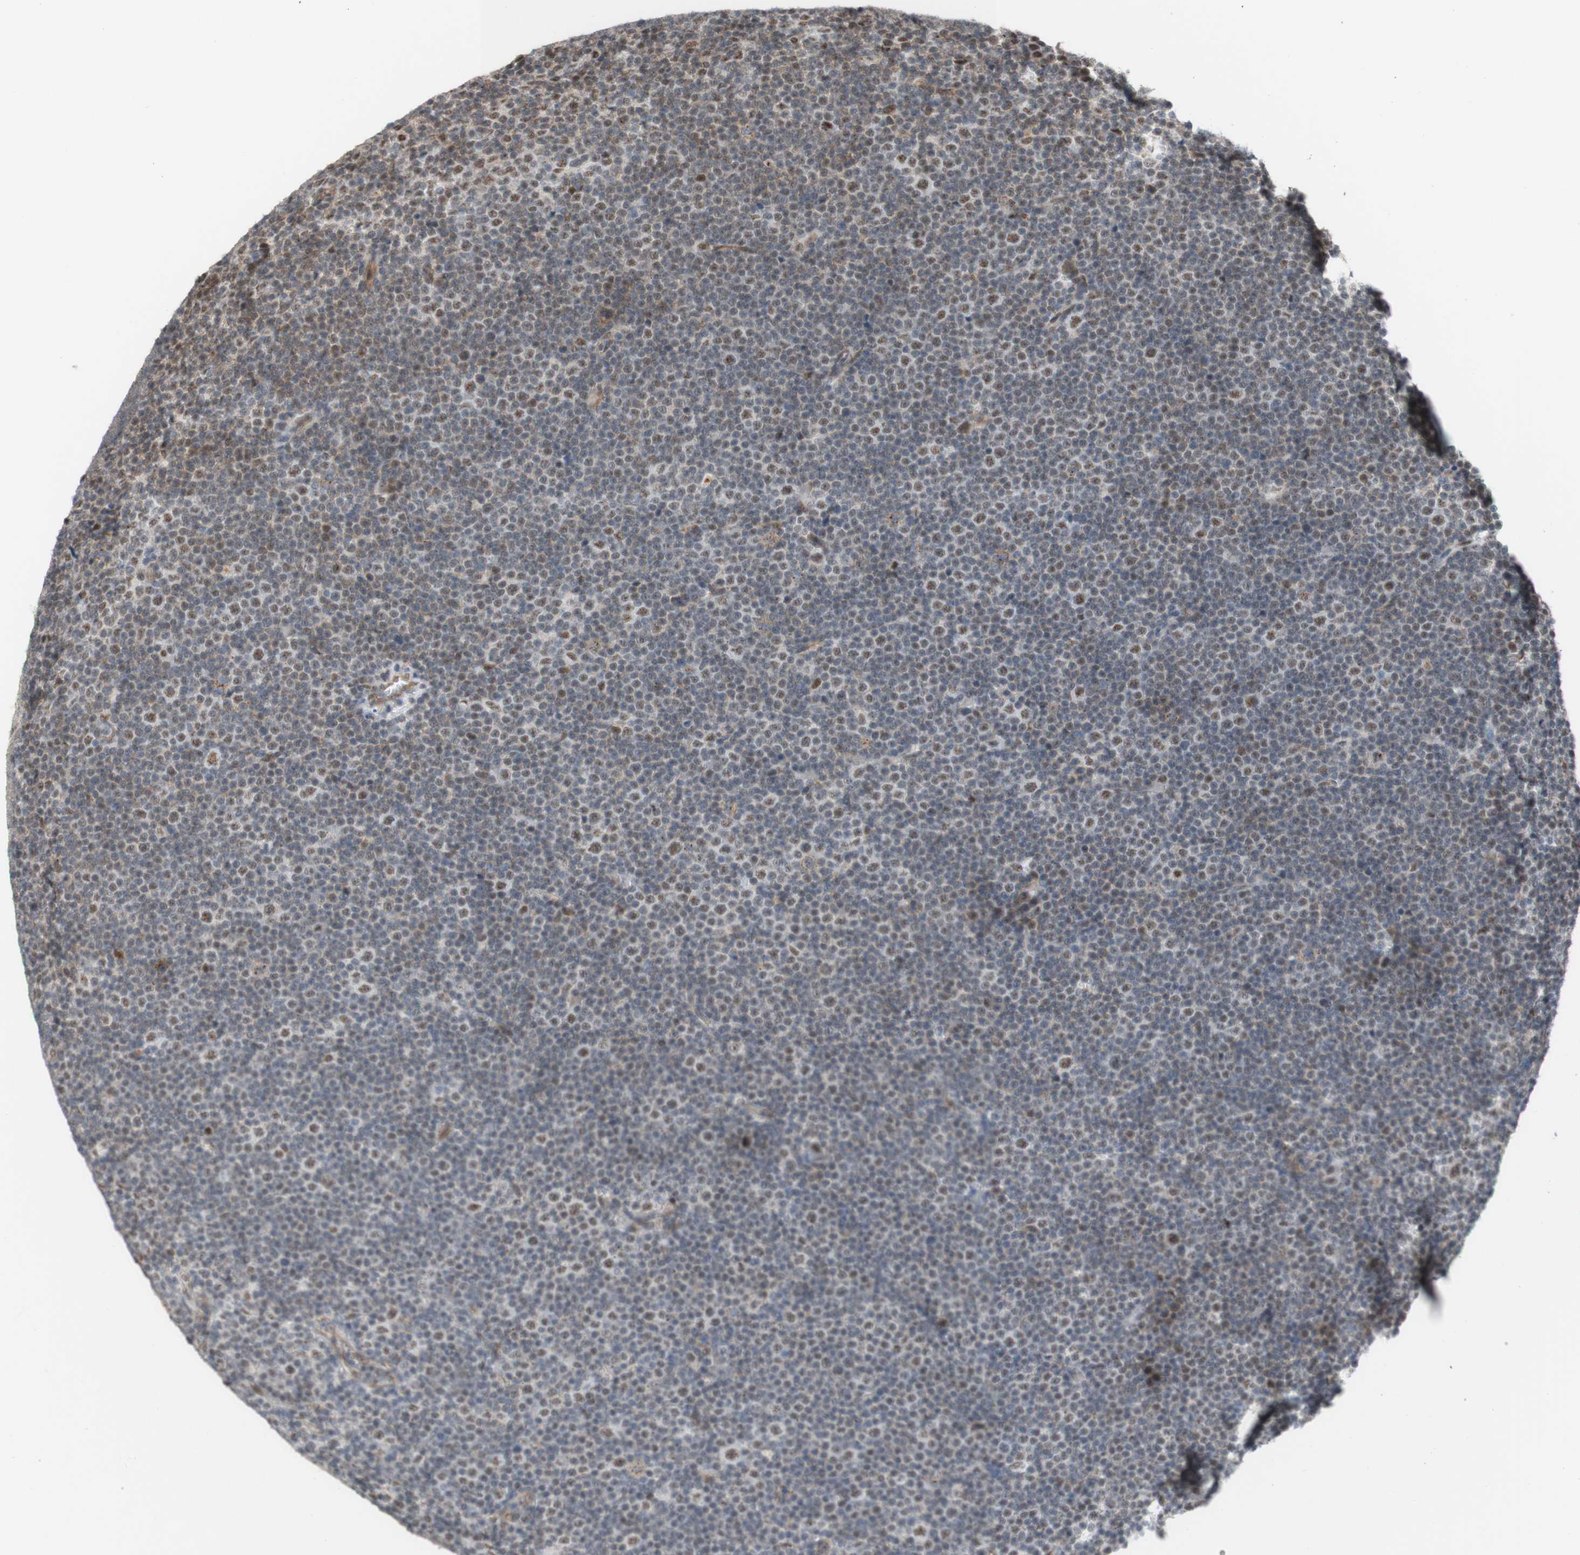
{"staining": {"intensity": "weak", "quantity": "25%-75%", "location": "cytoplasmic/membranous"}, "tissue": "lymphoma", "cell_type": "Tumor cells", "image_type": "cancer", "snomed": [{"axis": "morphology", "description": "Malignant lymphoma, non-Hodgkin's type, Low grade"}, {"axis": "topography", "description": "Lymph node"}], "caption": "Tumor cells show weak cytoplasmic/membranous positivity in approximately 25%-75% of cells in low-grade malignant lymphoma, non-Hodgkin's type.", "gene": "SAP18", "patient": {"sex": "female", "age": 67}}